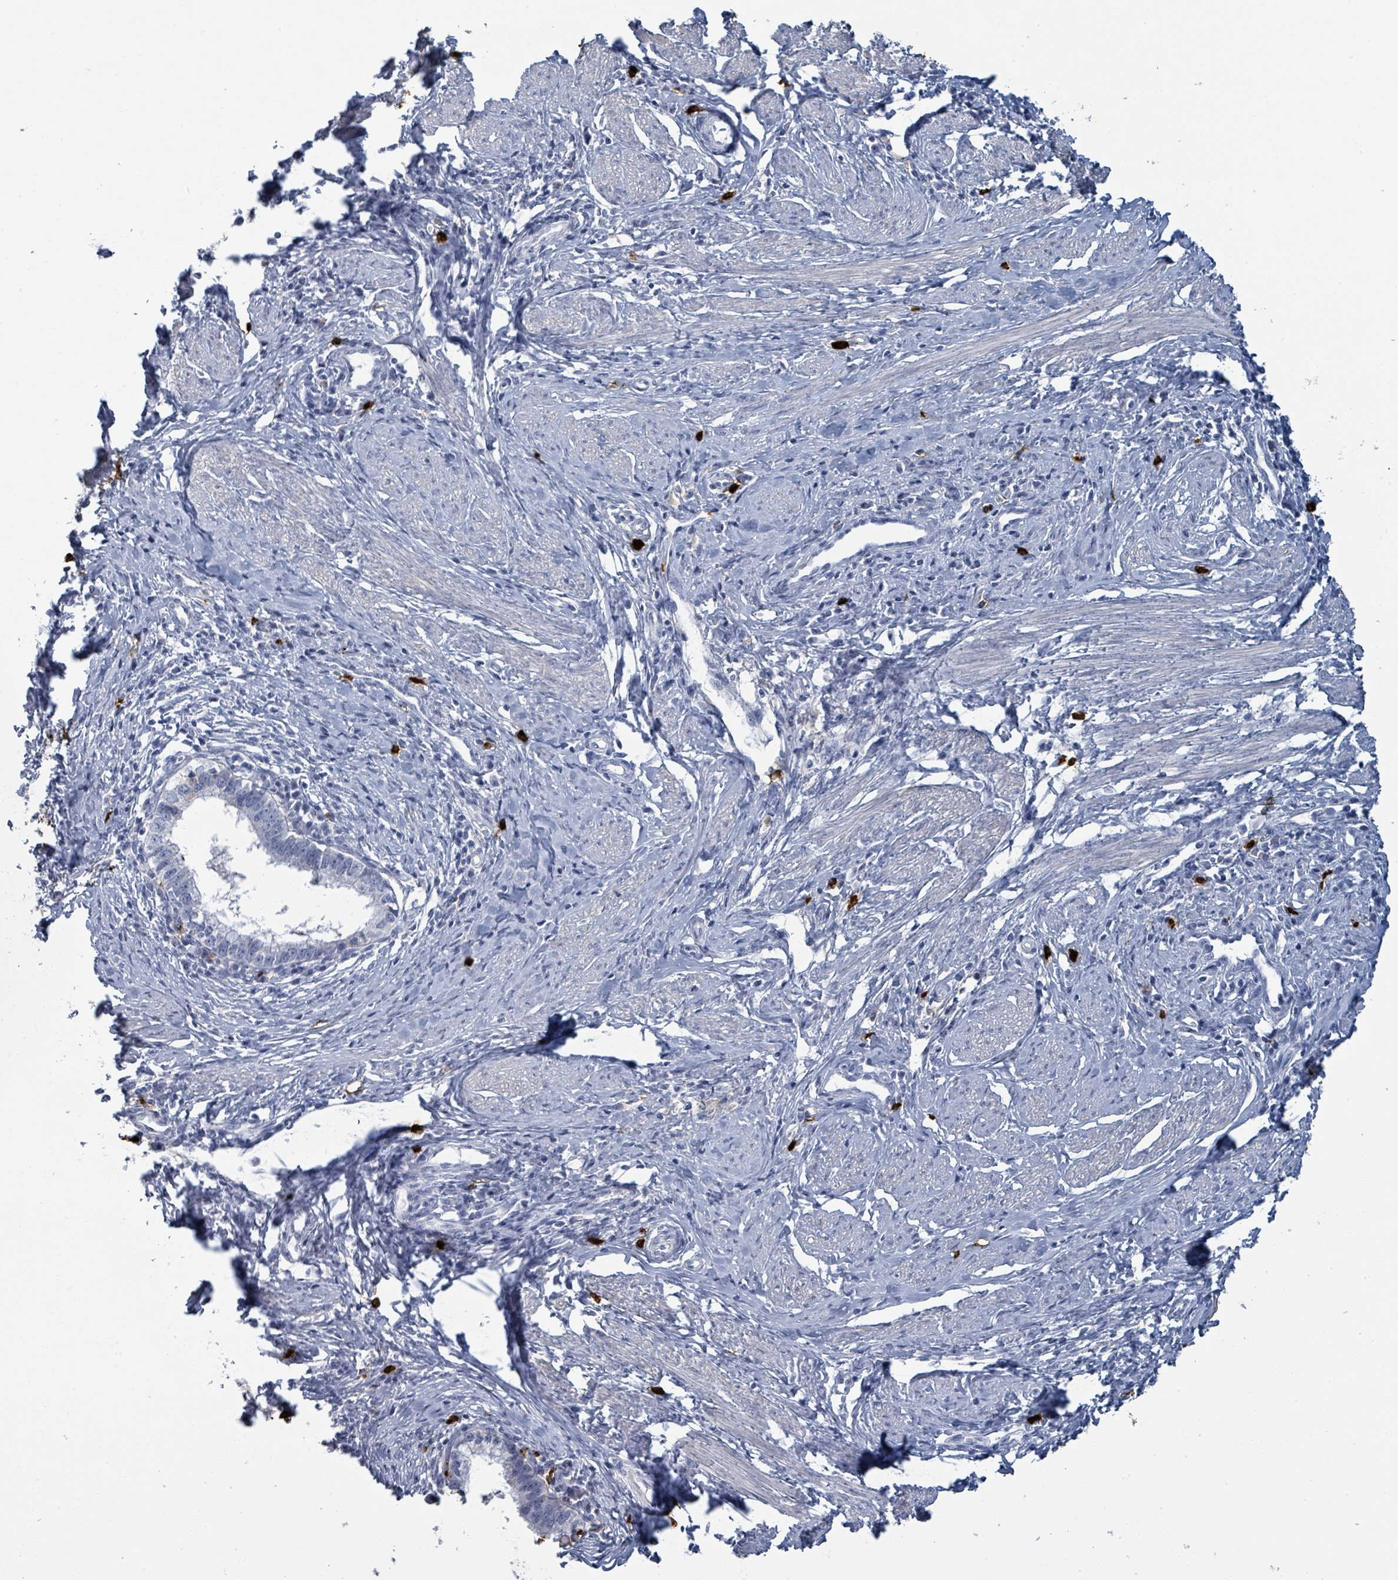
{"staining": {"intensity": "negative", "quantity": "none", "location": "none"}, "tissue": "cervical cancer", "cell_type": "Tumor cells", "image_type": "cancer", "snomed": [{"axis": "morphology", "description": "Adenocarcinoma, NOS"}, {"axis": "topography", "description": "Cervix"}], "caption": "Tumor cells show no significant positivity in cervical adenocarcinoma.", "gene": "VPS13D", "patient": {"sex": "female", "age": 36}}